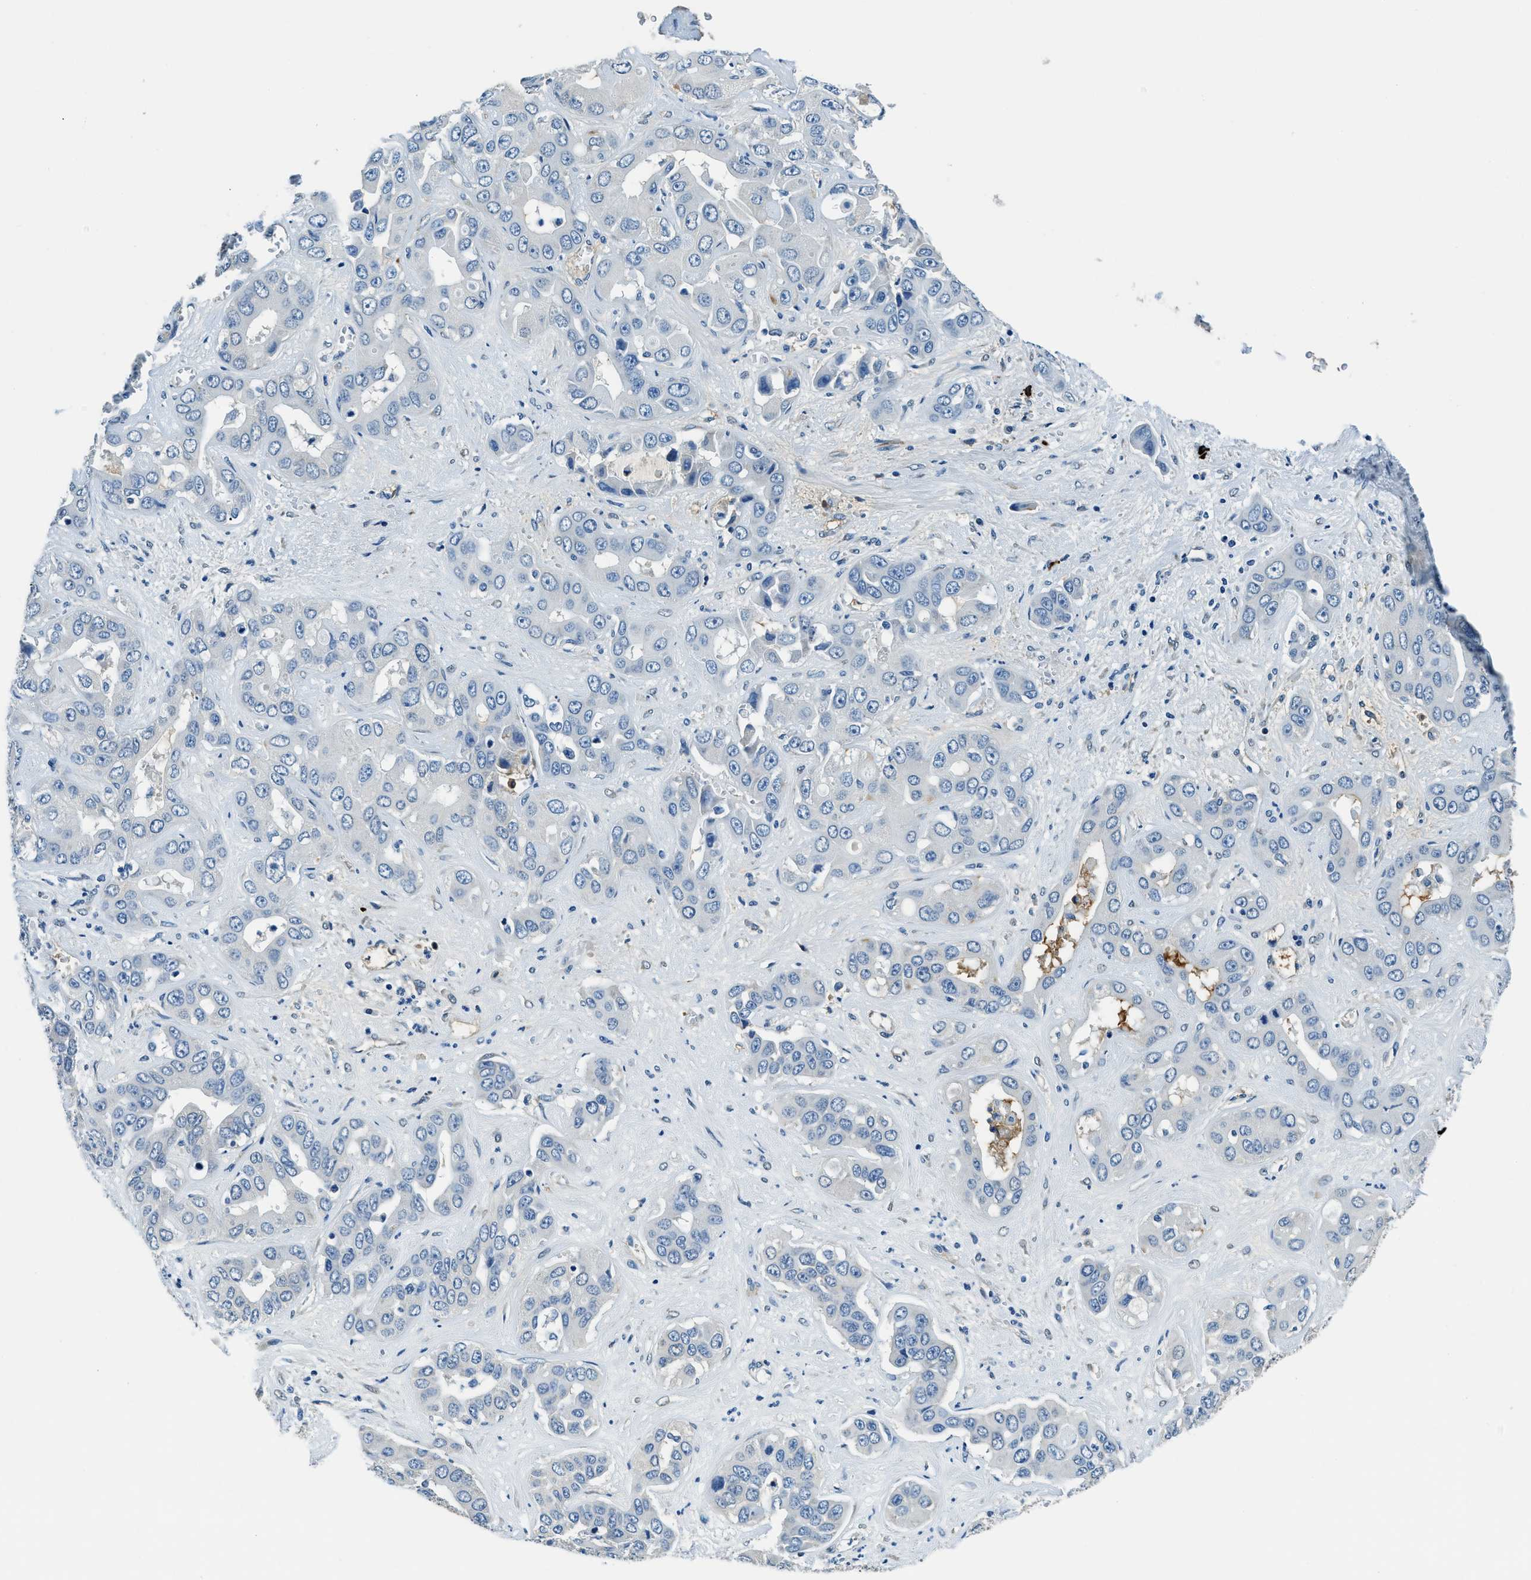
{"staining": {"intensity": "negative", "quantity": "none", "location": "none"}, "tissue": "liver cancer", "cell_type": "Tumor cells", "image_type": "cancer", "snomed": [{"axis": "morphology", "description": "Cholangiocarcinoma"}, {"axis": "topography", "description": "Liver"}], "caption": "Protein analysis of liver cancer displays no significant positivity in tumor cells.", "gene": "TMEM186", "patient": {"sex": "female", "age": 52}}